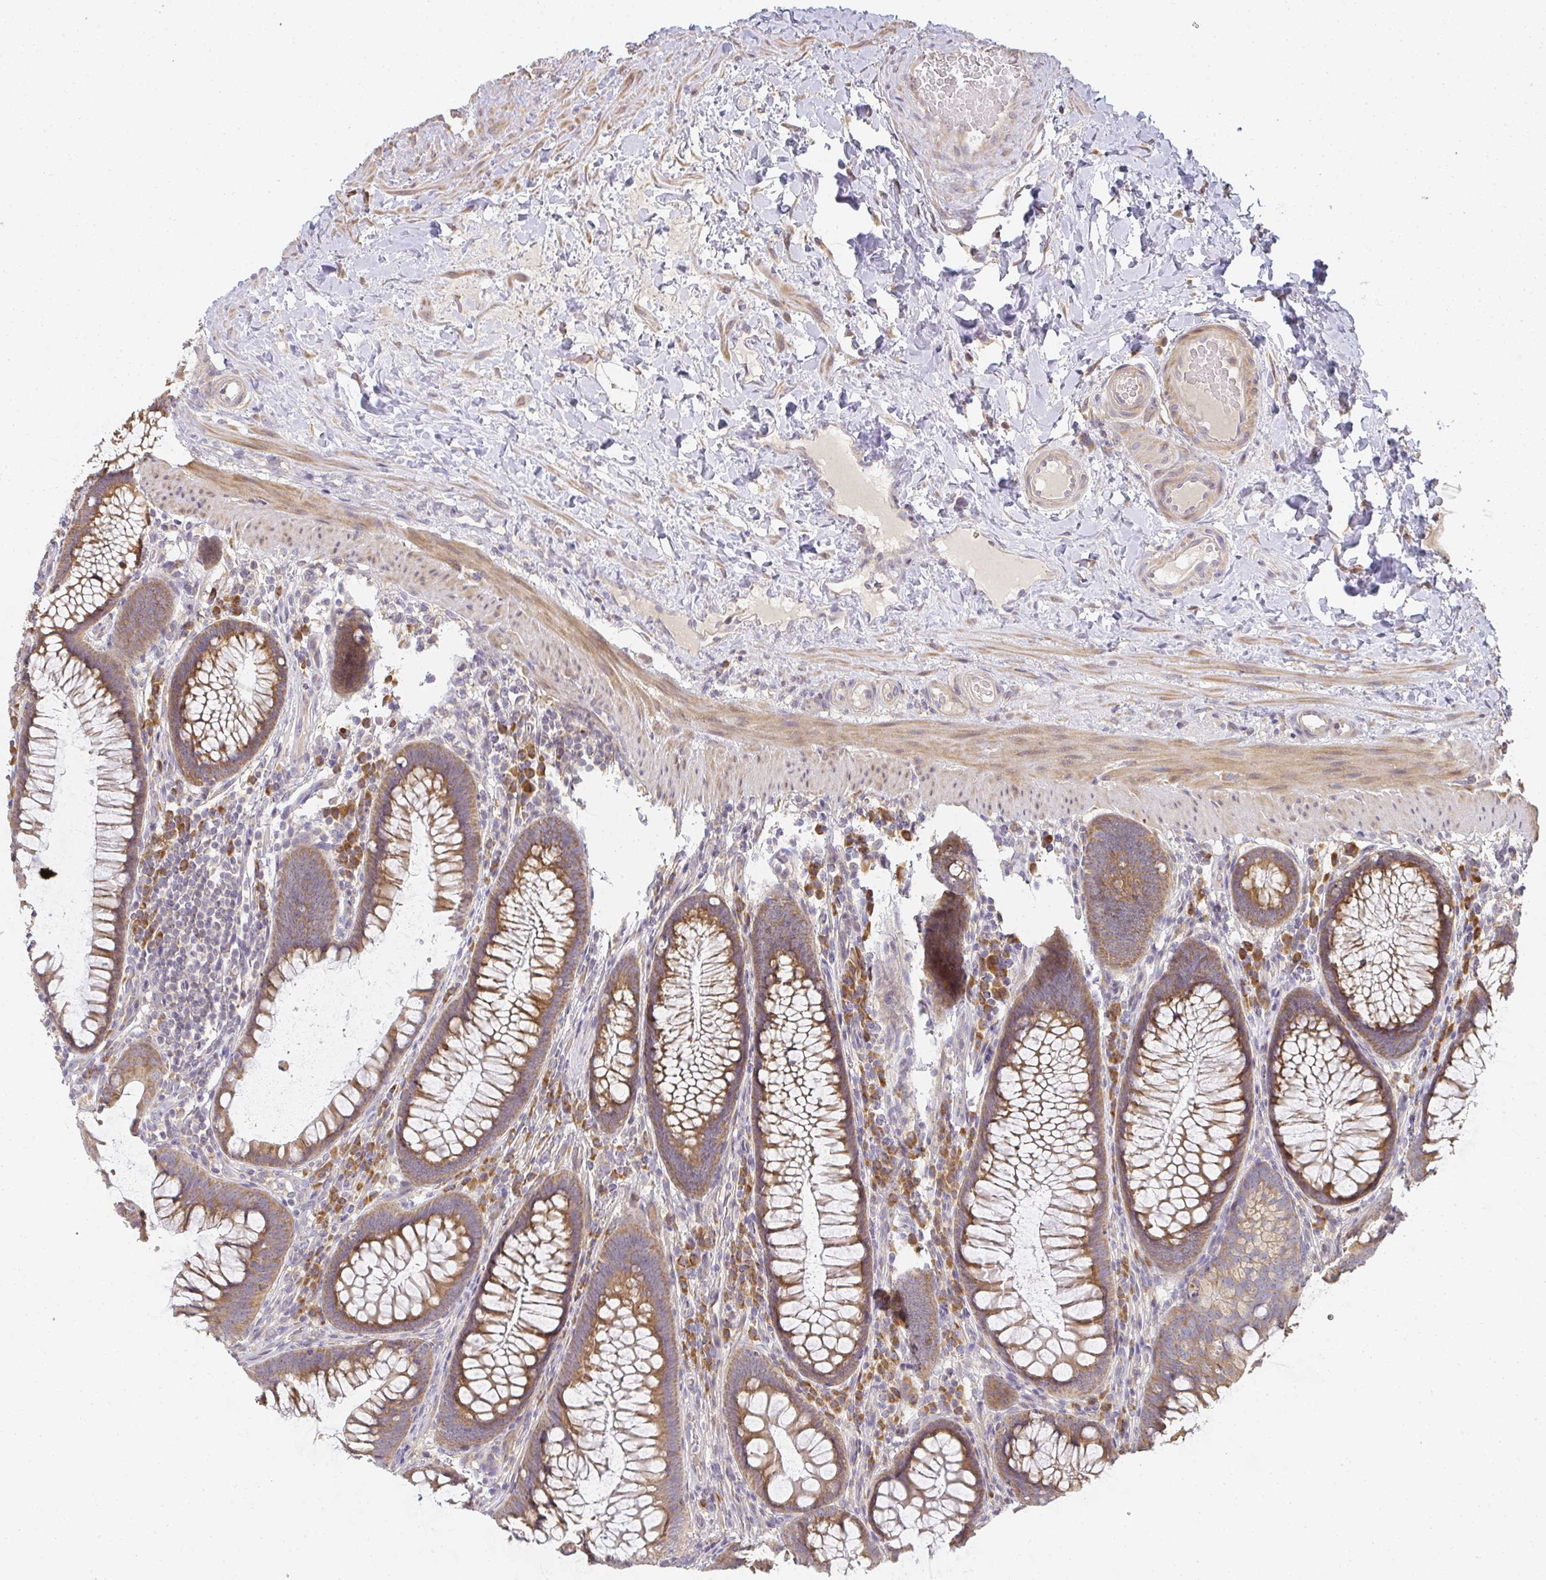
{"staining": {"intensity": "weak", "quantity": ">75%", "location": "cytoplasmic/membranous"}, "tissue": "colon", "cell_type": "Endothelial cells", "image_type": "normal", "snomed": [{"axis": "morphology", "description": "Normal tissue, NOS"}, {"axis": "morphology", "description": "Adenoma, NOS"}, {"axis": "topography", "description": "Soft tissue"}, {"axis": "topography", "description": "Colon"}], "caption": "Immunohistochemical staining of benign human colon exhibits >75% levels of weak cytoplasmic/membranous protein expression in about >75% of endothelial cells. (DAB (3,3'-diaminobenzidine) = brown stain, brightfield microscopy at high magnification).", "gene": "SLC35B3", "patient": {"sex": "male", "age": 47}}